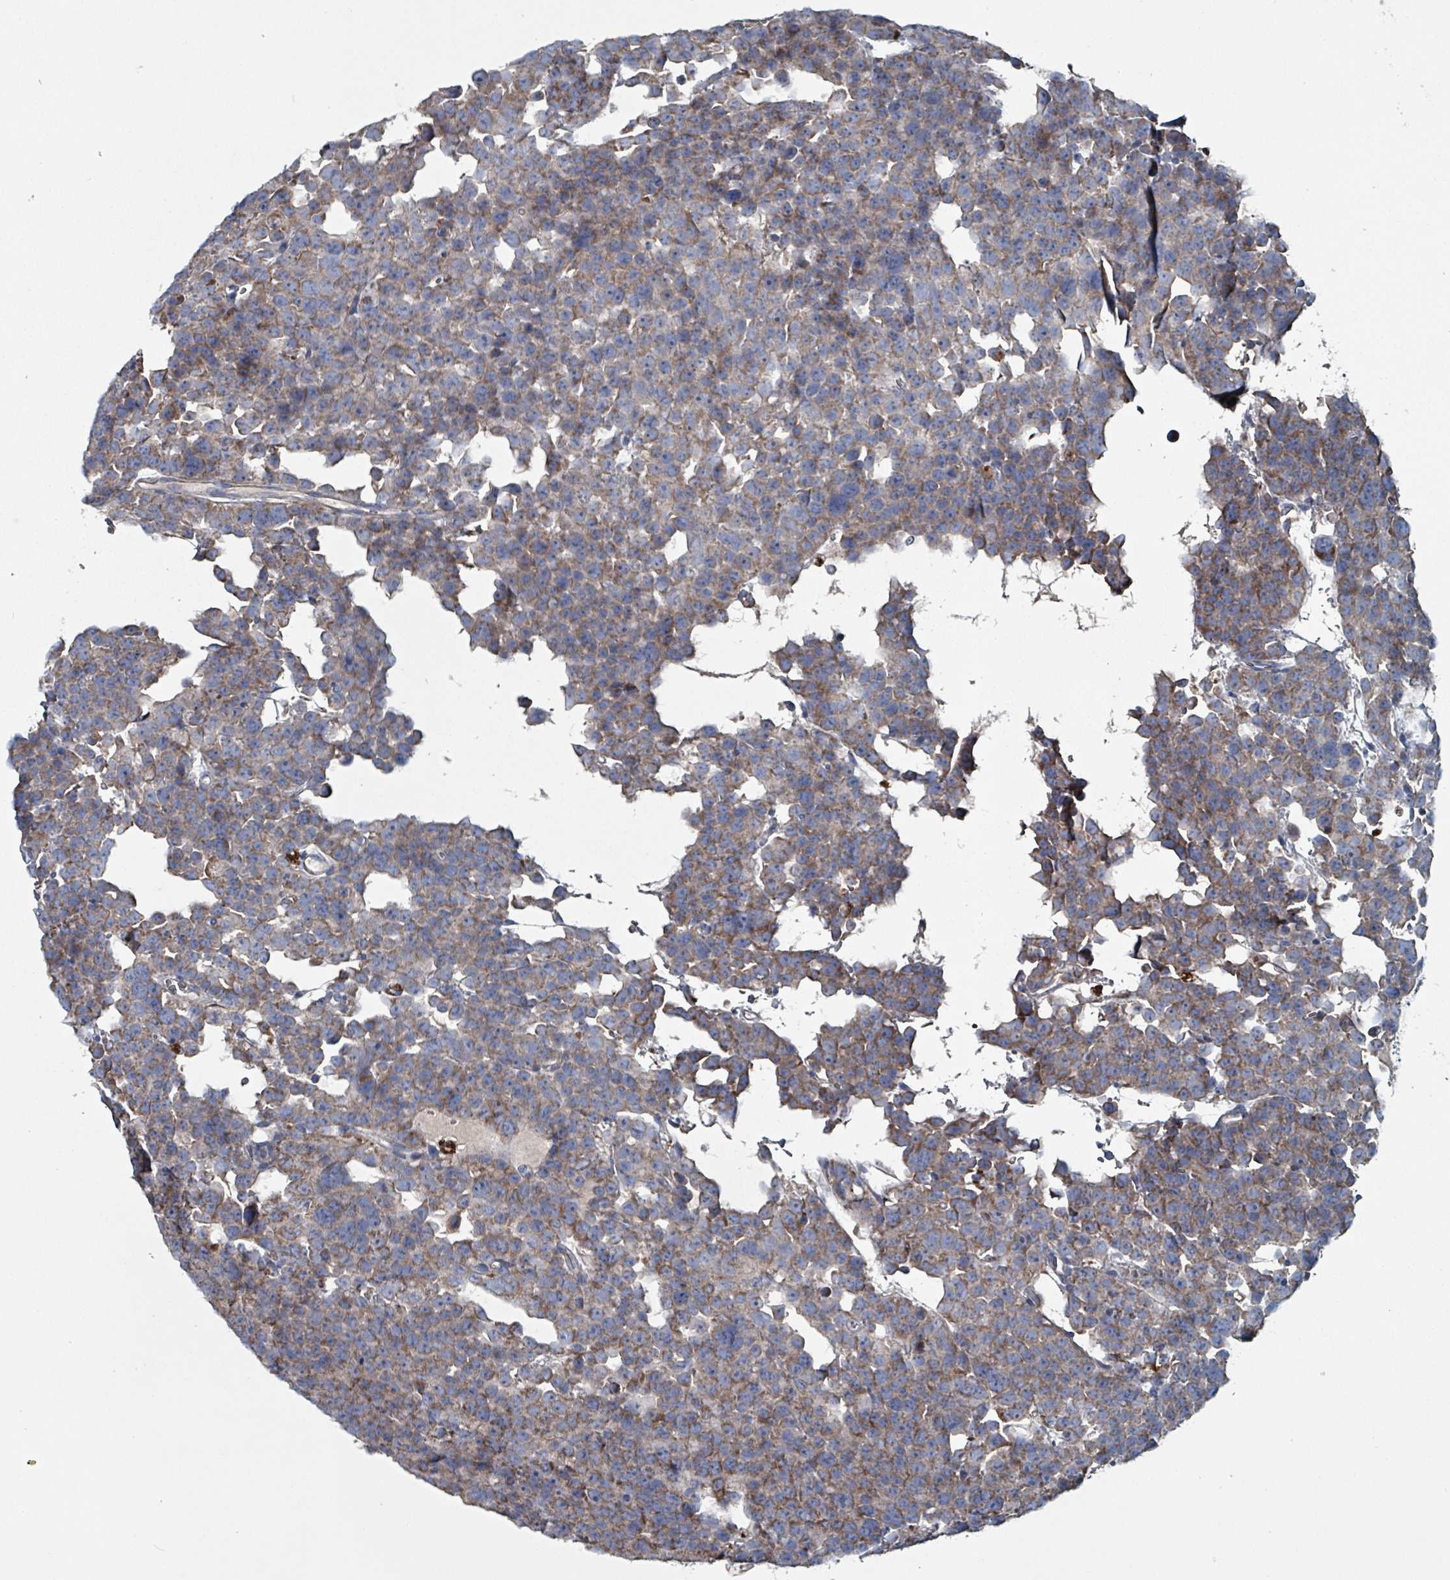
{"staining": {"intensity": "moderate", "quantity": ">75%", "location": "cytoplasmic/membranous"}, "tissue": "testis cancer", "cell_type": "Tumor cells", "image_type": "cancer", "snomed": [{"axis": "morphology", "description": "Seminoma, NOS"}, {"axis": "topography", "description": "Testis"}], "caption": "DAB immunohistochemical staining of testis cancer displays moderate cytoplasmic/membranous protein positivity in about >75% of tumor cells. (Stains: DAB (3,3'-diaminobenzidine) in brown, nuclei in blue, Microscopy: brightfield microscopy at high magnification).", "gene": "ABHD18", "patient": {"sex": "male", "age": 71}}